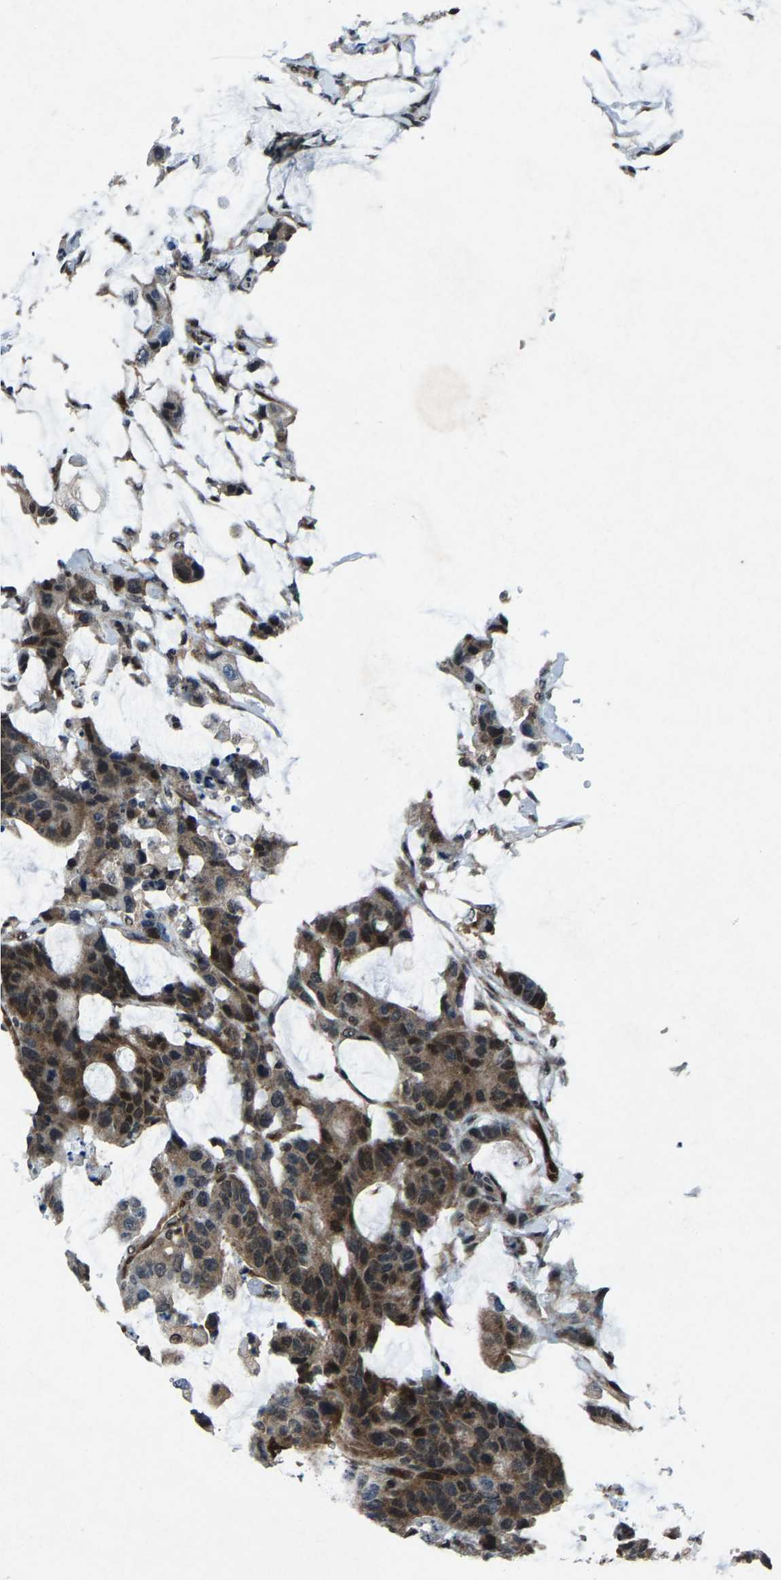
{"staining": {"intensity": "moderate", "quantity": ">75%", "location": "cytoplasmic/membranous,nuclear"}, "tissue": "colorectal cancer", "cell_type": "Tumor cells", "image_type": "cancer", "snomed": [{"axis": "morphology", "description": "Adenocarcinoma, NOS"}, {"axis": "topography", "description": "Colon"}], "caption": "Tumor cells show medium levels of moderate cytoplasmic/membranous and nuclear staining in approximately >75% of cells in colorectal cancer.", "gene": "ATXN3", "patient": {"sex": "male", "age": 76}}